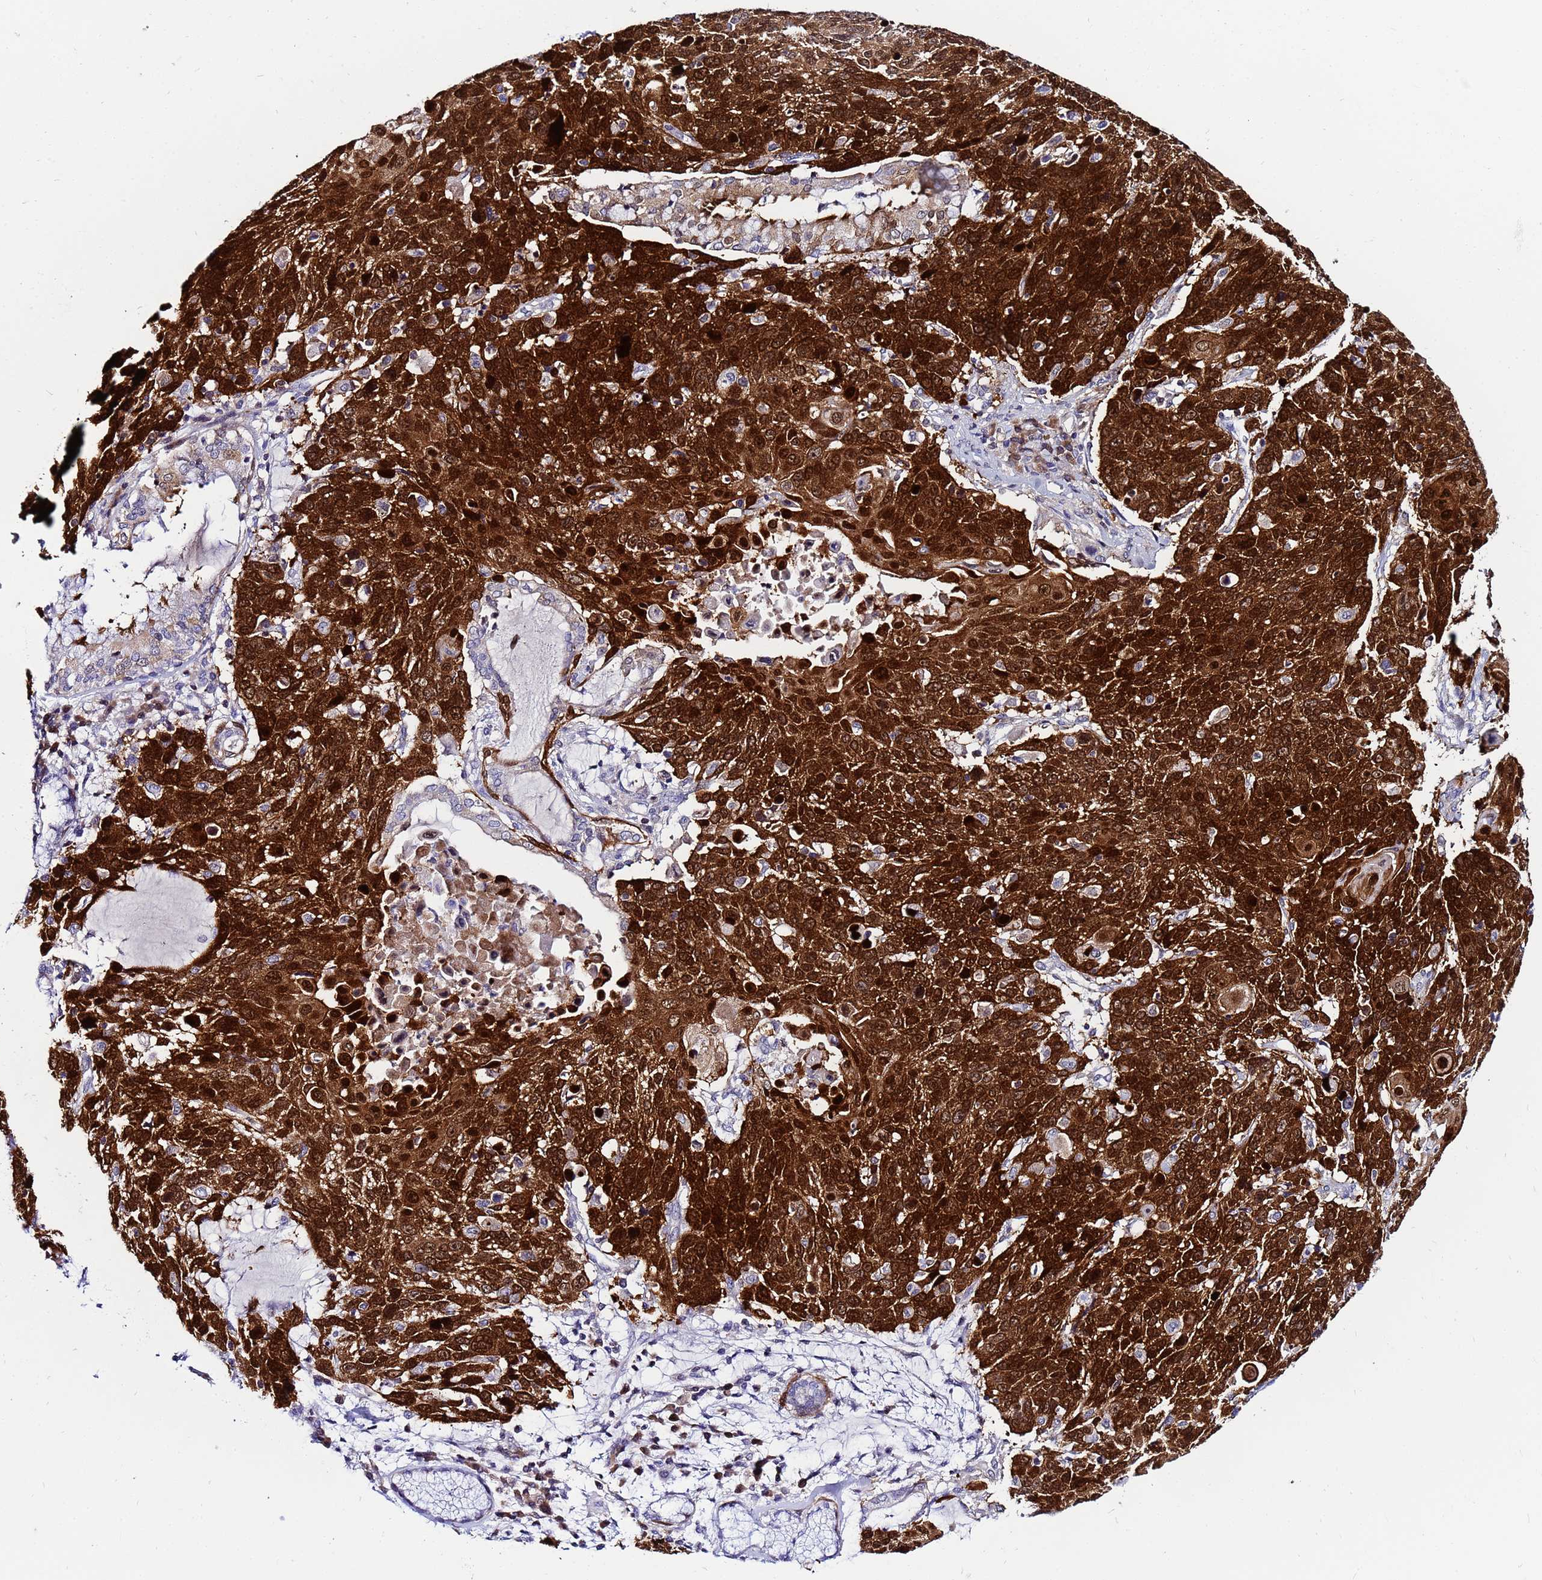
{"staining": {"intensity": "strong", "quantity": ">75%", "location": "cytoplasmic/membranous,nuclear"}, "tissue": "lung cancer", "cell_type": "Tumor cells", "image_type": "cancer", "snomed": [{"axis": "morphology", "description": "Squamous cell carcinoma, NOS"}, {"axis": "topography", "description": "Lung"}], "caption": "Protein staining demonstrates strong cytoplasmic/membranous and nuclear staining in approximately >75% of tumor cells in squamous cell carcinoma (lung).", "gene": "PPP1R14C", "patient": {"sex": "male", "age": 66}}